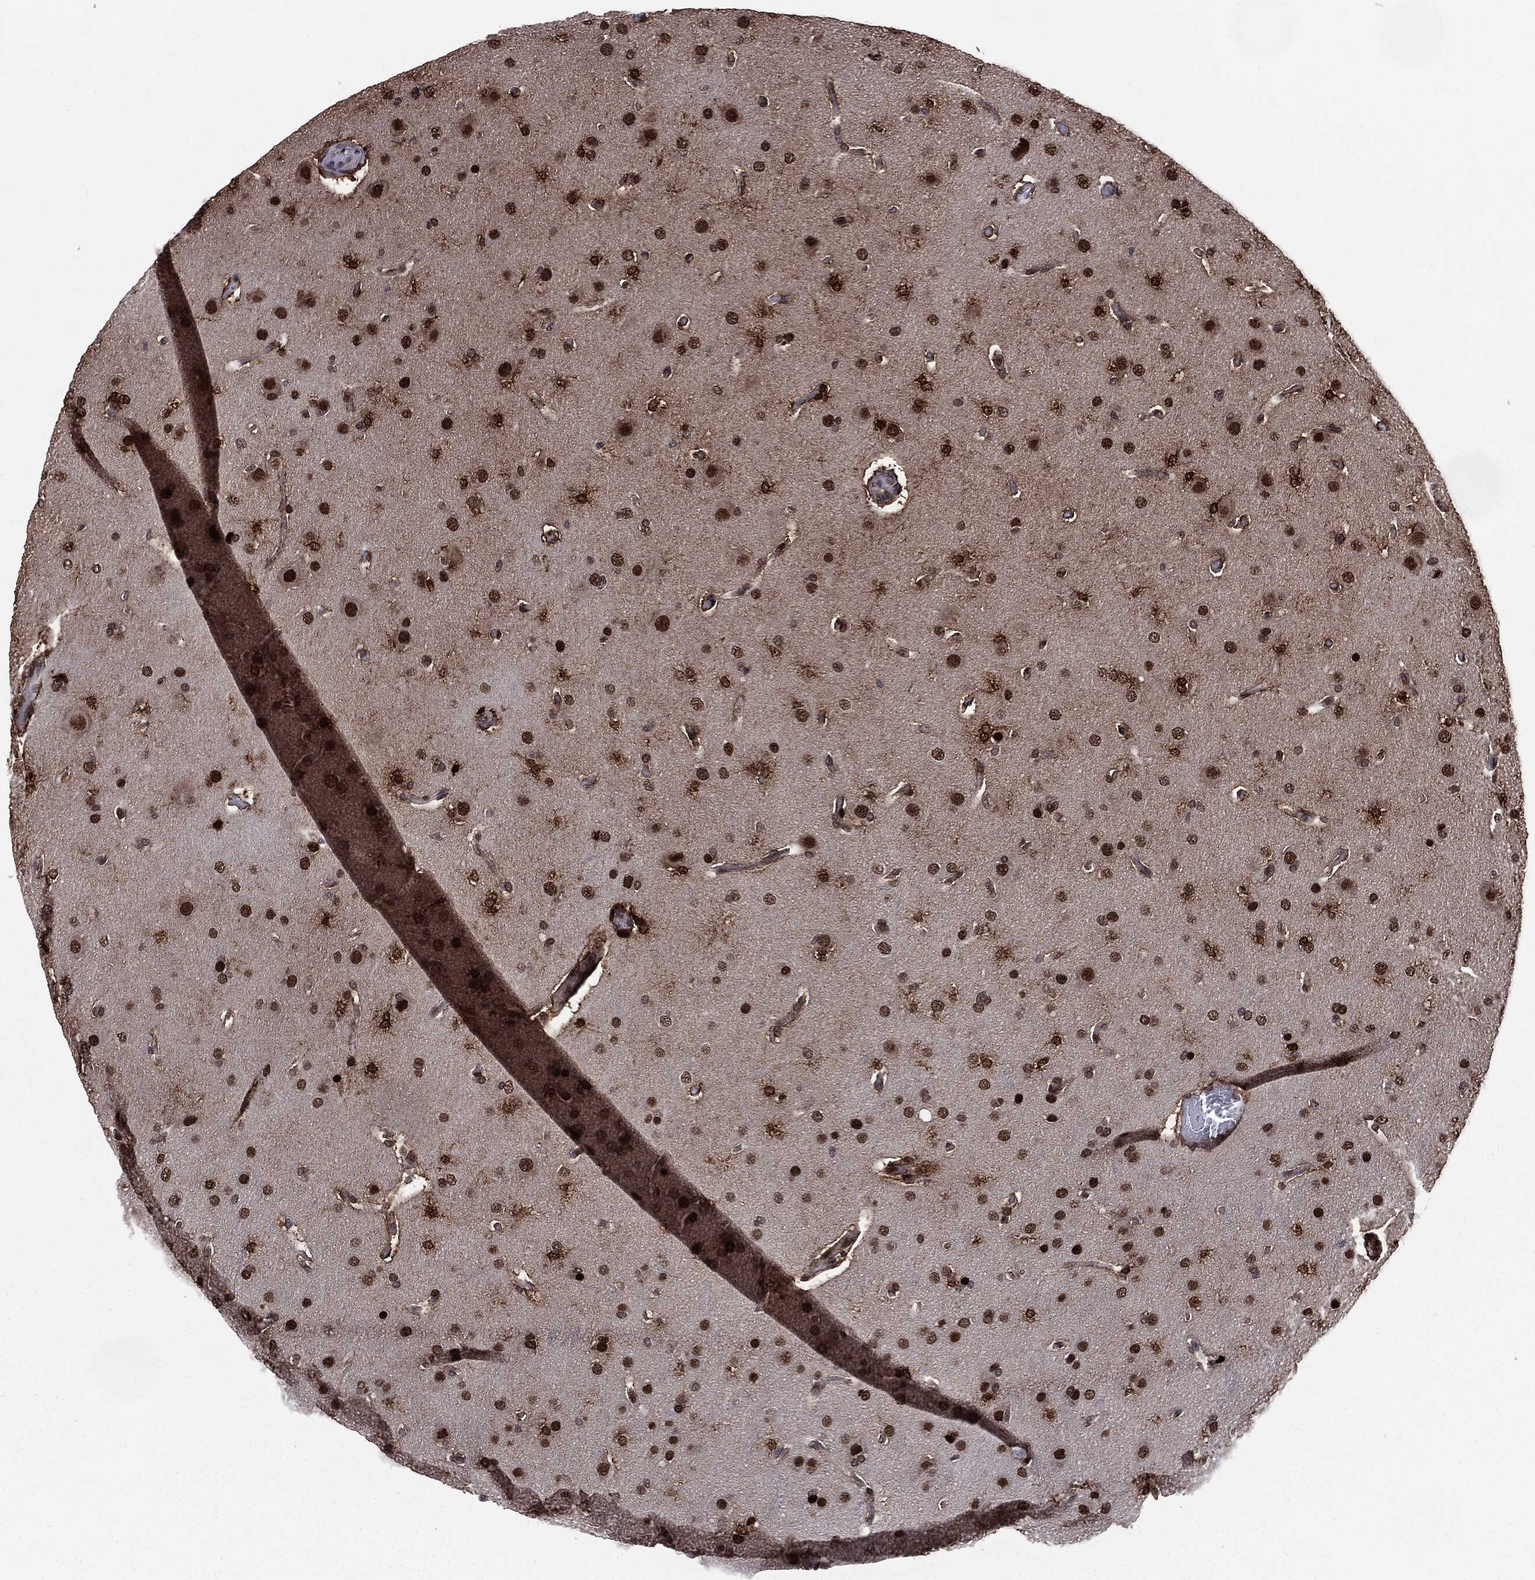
{"staining": {"intensity": "strong", "quantity": "25%-75%", "location": "nuclear"}, "tissue": "glioma", "cell_type": "Tumor cells", "image_type": "cancer", "snomed": [{"axis": "morphology", "description": "Glioma, malignant, Low grade"}, {"axis": "topography", "description": "Brain"}], "caption": "Tumor cells display strong nuclear expression in about 25%-75% of cells in malignant glioma (low-grade). The protein of interest is stained brown, and the nuclei are stained in blue (DAB IHC with brightfield microscopy, high magnification).", "gene": "DVL2", "patient": {"sex": "male", "age": 41}}